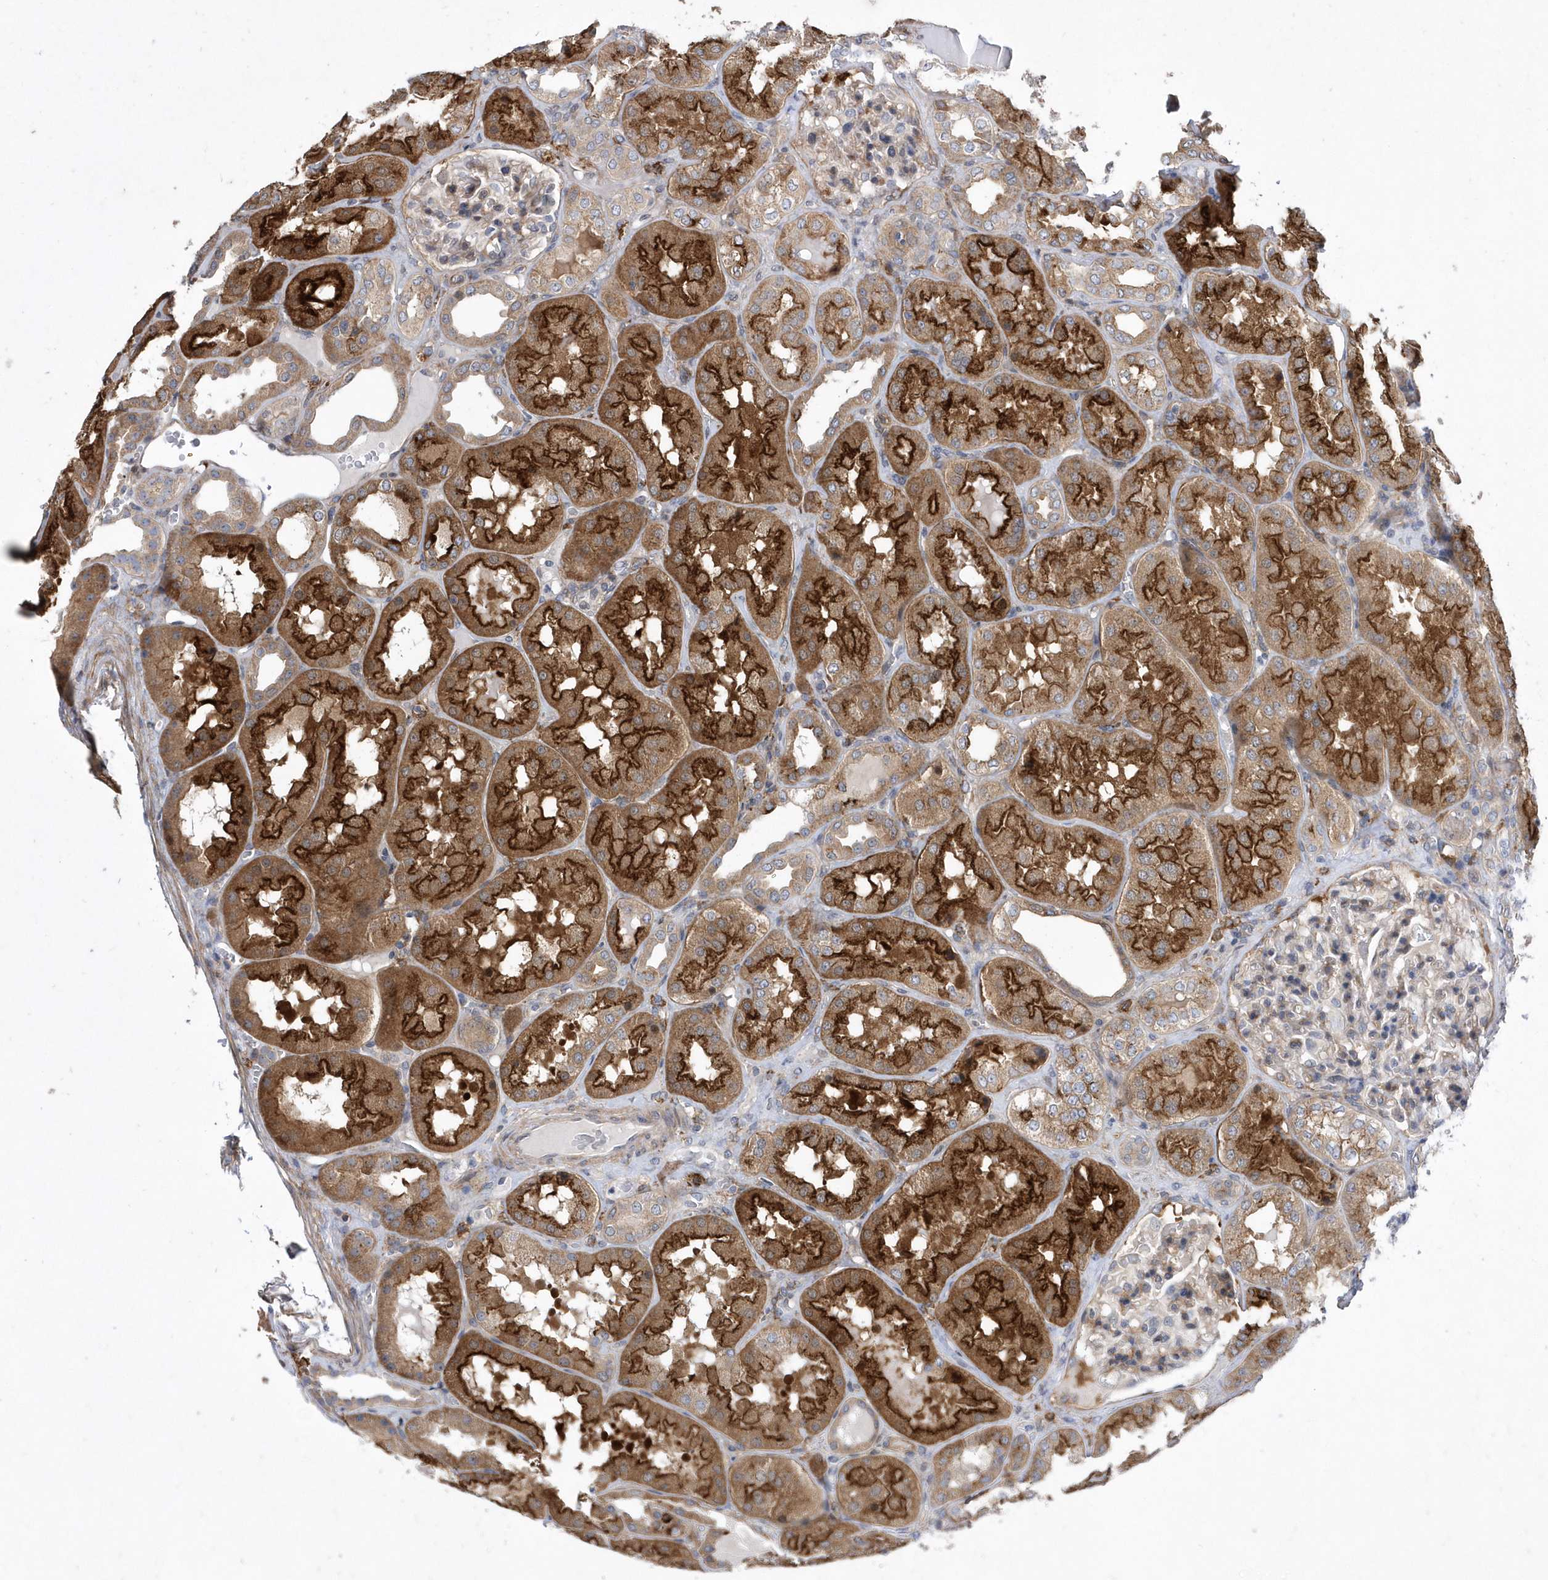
{"staining": {"intensity": "moderate", "quantity": "<25%", "location": "cytoplasmic/membranous"}, "tissue": "kidney", "cell_type": "Cells in glomeruli", "image_type": "normal", "snomed": [{"axis": "morphology", "description": "Normal tissue, NOS"}, {"axis": "topography", "description": "Kidney"}], "caption": "The micrograph reveals staining of unremarkable kidney, revealing moderate cytoplasmic/membranous protein positivity (brown color) within cells in glomeruli.", "gene": "LONRF2", "patient": {"sex": "female", "age": 56}}